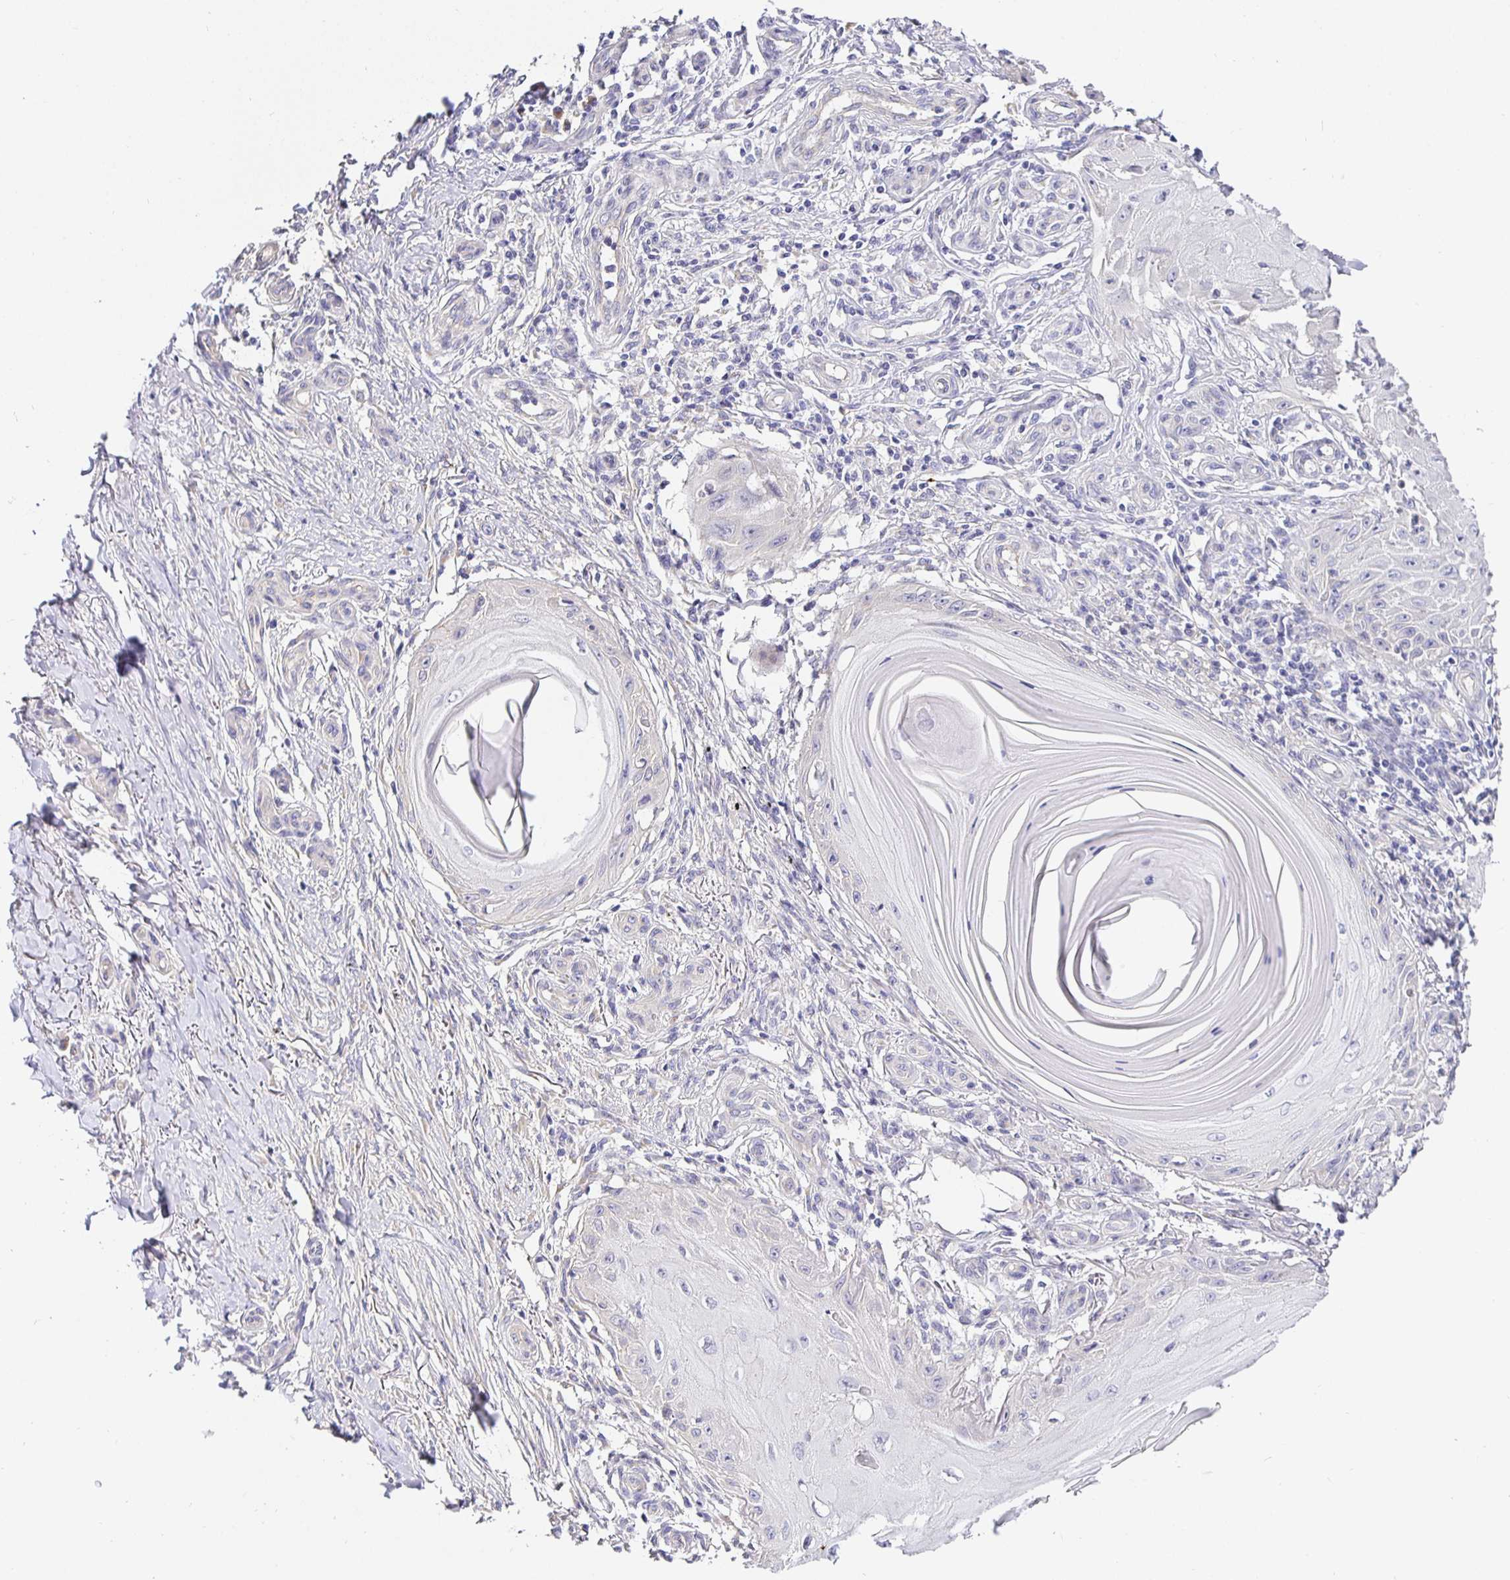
{"staining": {"intensity": "negative", "quantity": "none", "location": "none"}, "tissue": "skin cancer", "cell_type": "Tumor cells", "image_type": "cancer", "snomed": [{"axis": "morphology", "description": "Squamous cell carcinoma, NOS"}, {"axis": "topography", "description": "Skin"}], "caption": "An immunohistochemistry (IHC) image of skin squamous cell carcinoma is shown. There is no staining in tumor cells of skin squamous cell carcinoma.", "gene": "OPALIN", "patient": {"sex": "female", "age": 77}}